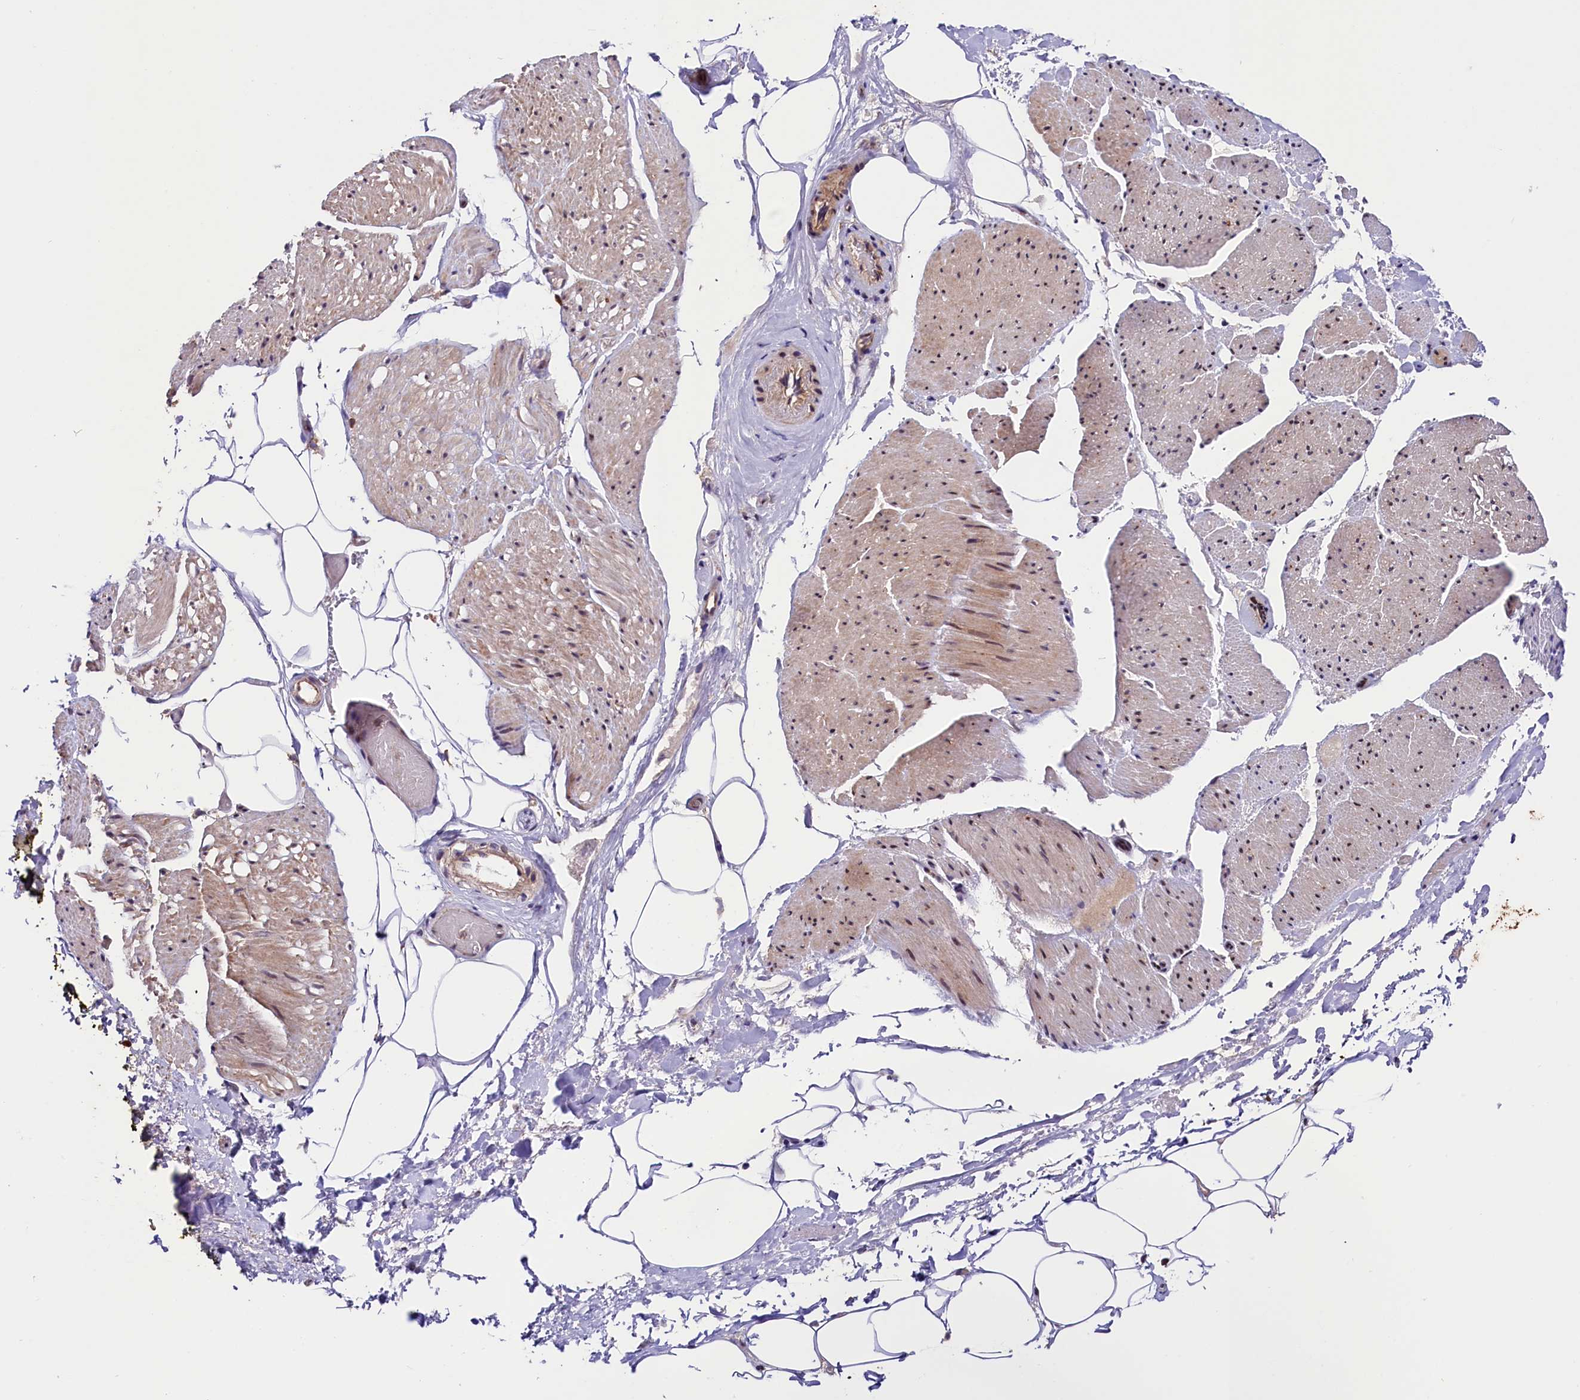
{"staining": {"intensity": "negative", "quantity": "none", "location": "none"}, "tissue": "adipose tissue", "cell_type": "Adipocytes", "image_type": "normal", "snomed": [{"axis": "morphology", "description": "Normal tissue, NOS"}, {"axis": "morphology", "description": "Adenocarcinoma, Low grade"}, {"axis": "topography", "description": "Prostate"}, {"axis": "topography", "description": "Peripheral nerve tissue"}], "caption": "Immunohistochemistry micrograph of normal human adipose tissue stained for a protein (brown), which reveals no staining in adipocytes. (DAB IHC with hematoxylin counter stain).", "gene": "CACNA1H", "patient": {"sex": "male", "age": 63}}